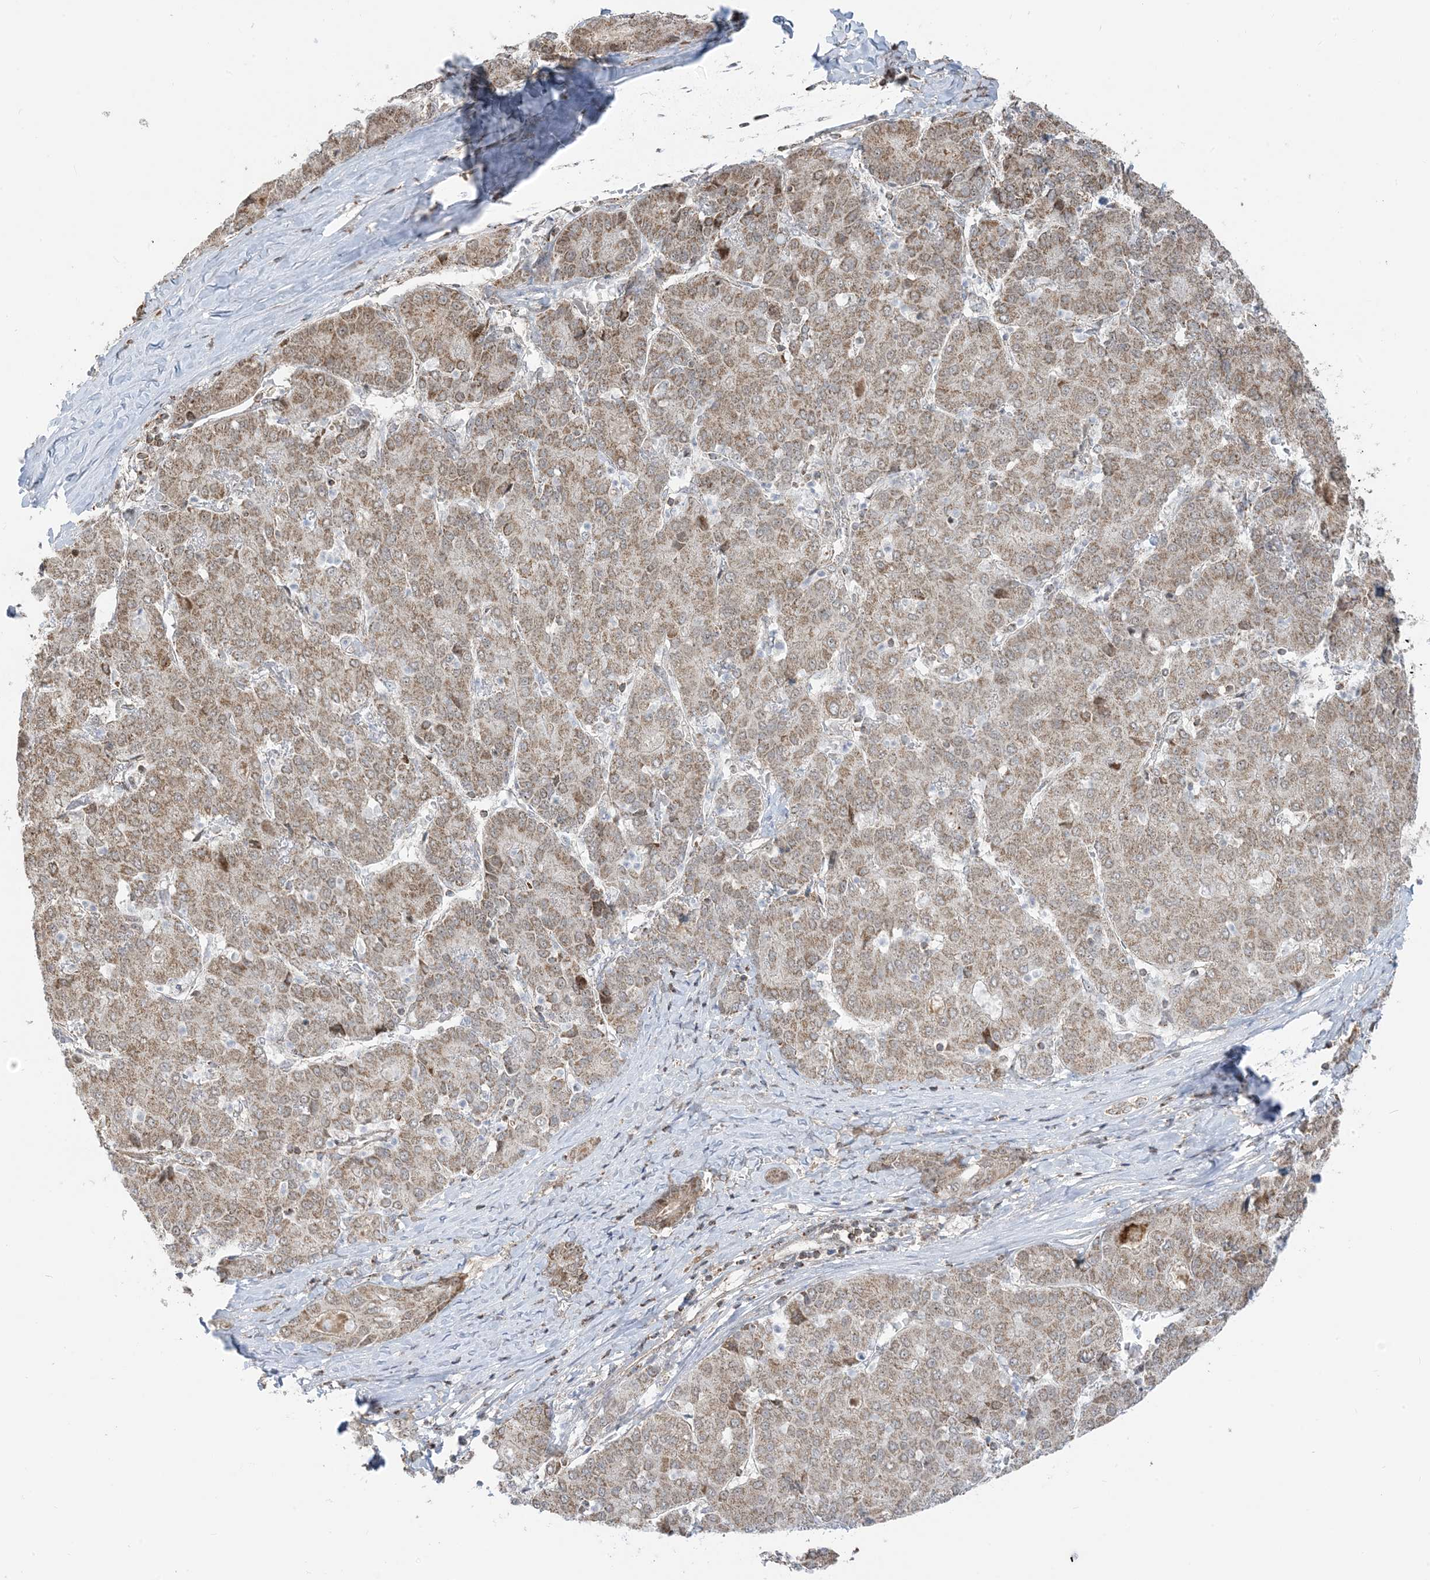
{"staining": {"intensity": "weak", "quantity": ">75%", "location": "cytoplasmic/membranous"}, "tissue": "liver cancer", "cell_type": "Tumor cells", "image_type": "cancer", "snomed": [{"axis": "morphology", "description": "Carcinoma, Hepatocellular, NOS"}, {"axis": "topography", "description": "Liver"}], "caption": "Immunohistochemical staining of human hepatocellular carcinoma (liver) demonstrates low levels of weak cytoplasmic/membranous protein expression in approximately >75% of tumor cells.", "gene": "MAPKBP1", "patient": {"sex": "male", "age": 65}}